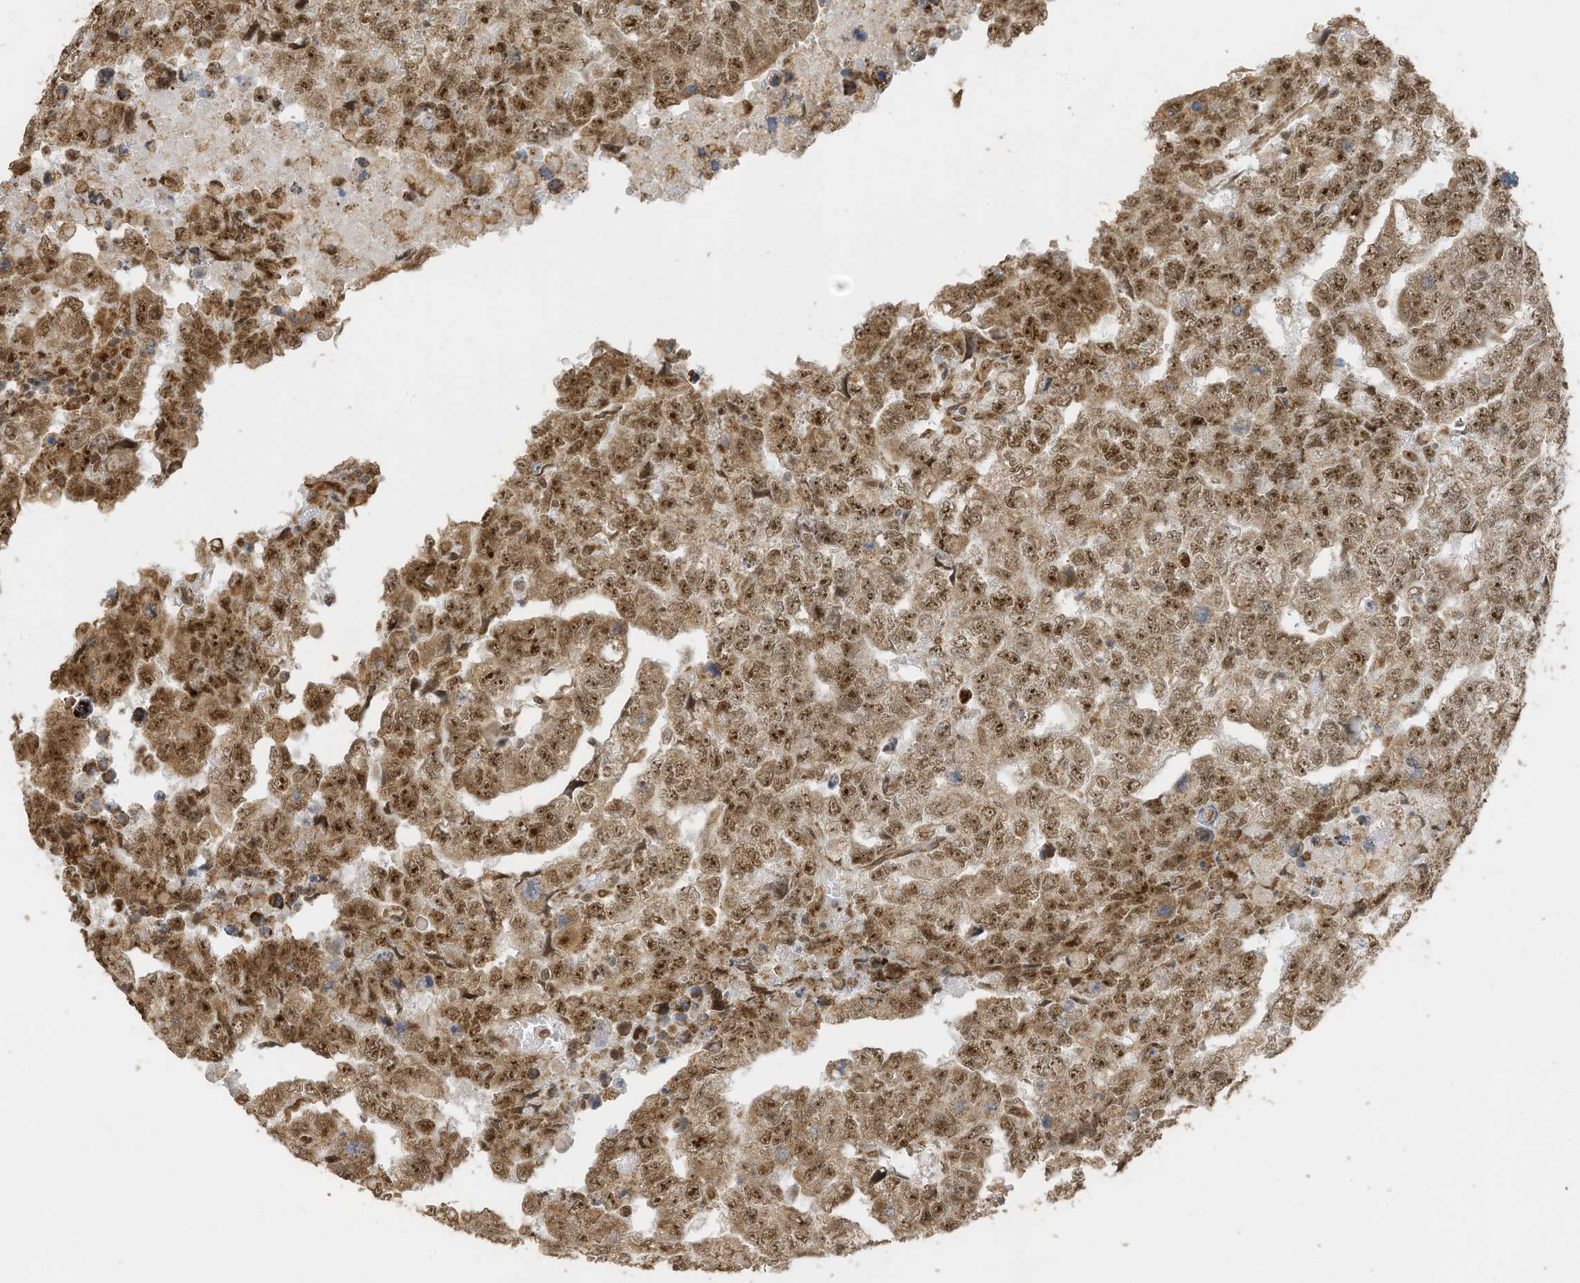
{"staining": {"intensity": "moderate", "quantity": ">75%", "location": "nuclear"}, "tissue": "testis cancer", "cell_type": "Tumor cells", "image_type": "cancer", "snomed": [{"axis": "morphology", "description": "Carcinoma, Embryonal, NOS"}, {"axis": "topography", "description": "Testis"}], "caption": "Testis cancer stained for a protein reveals moderate nuclear positivity in tumor cells. The staining is performed using DAB (3,3'-diaminobenzidine) brown chromogen to label protein expression. The nuclei are counter-stained blue using hematoxylin.", "gene": "ERLEC1", "patient": {"sex": "male", "age": 36}}